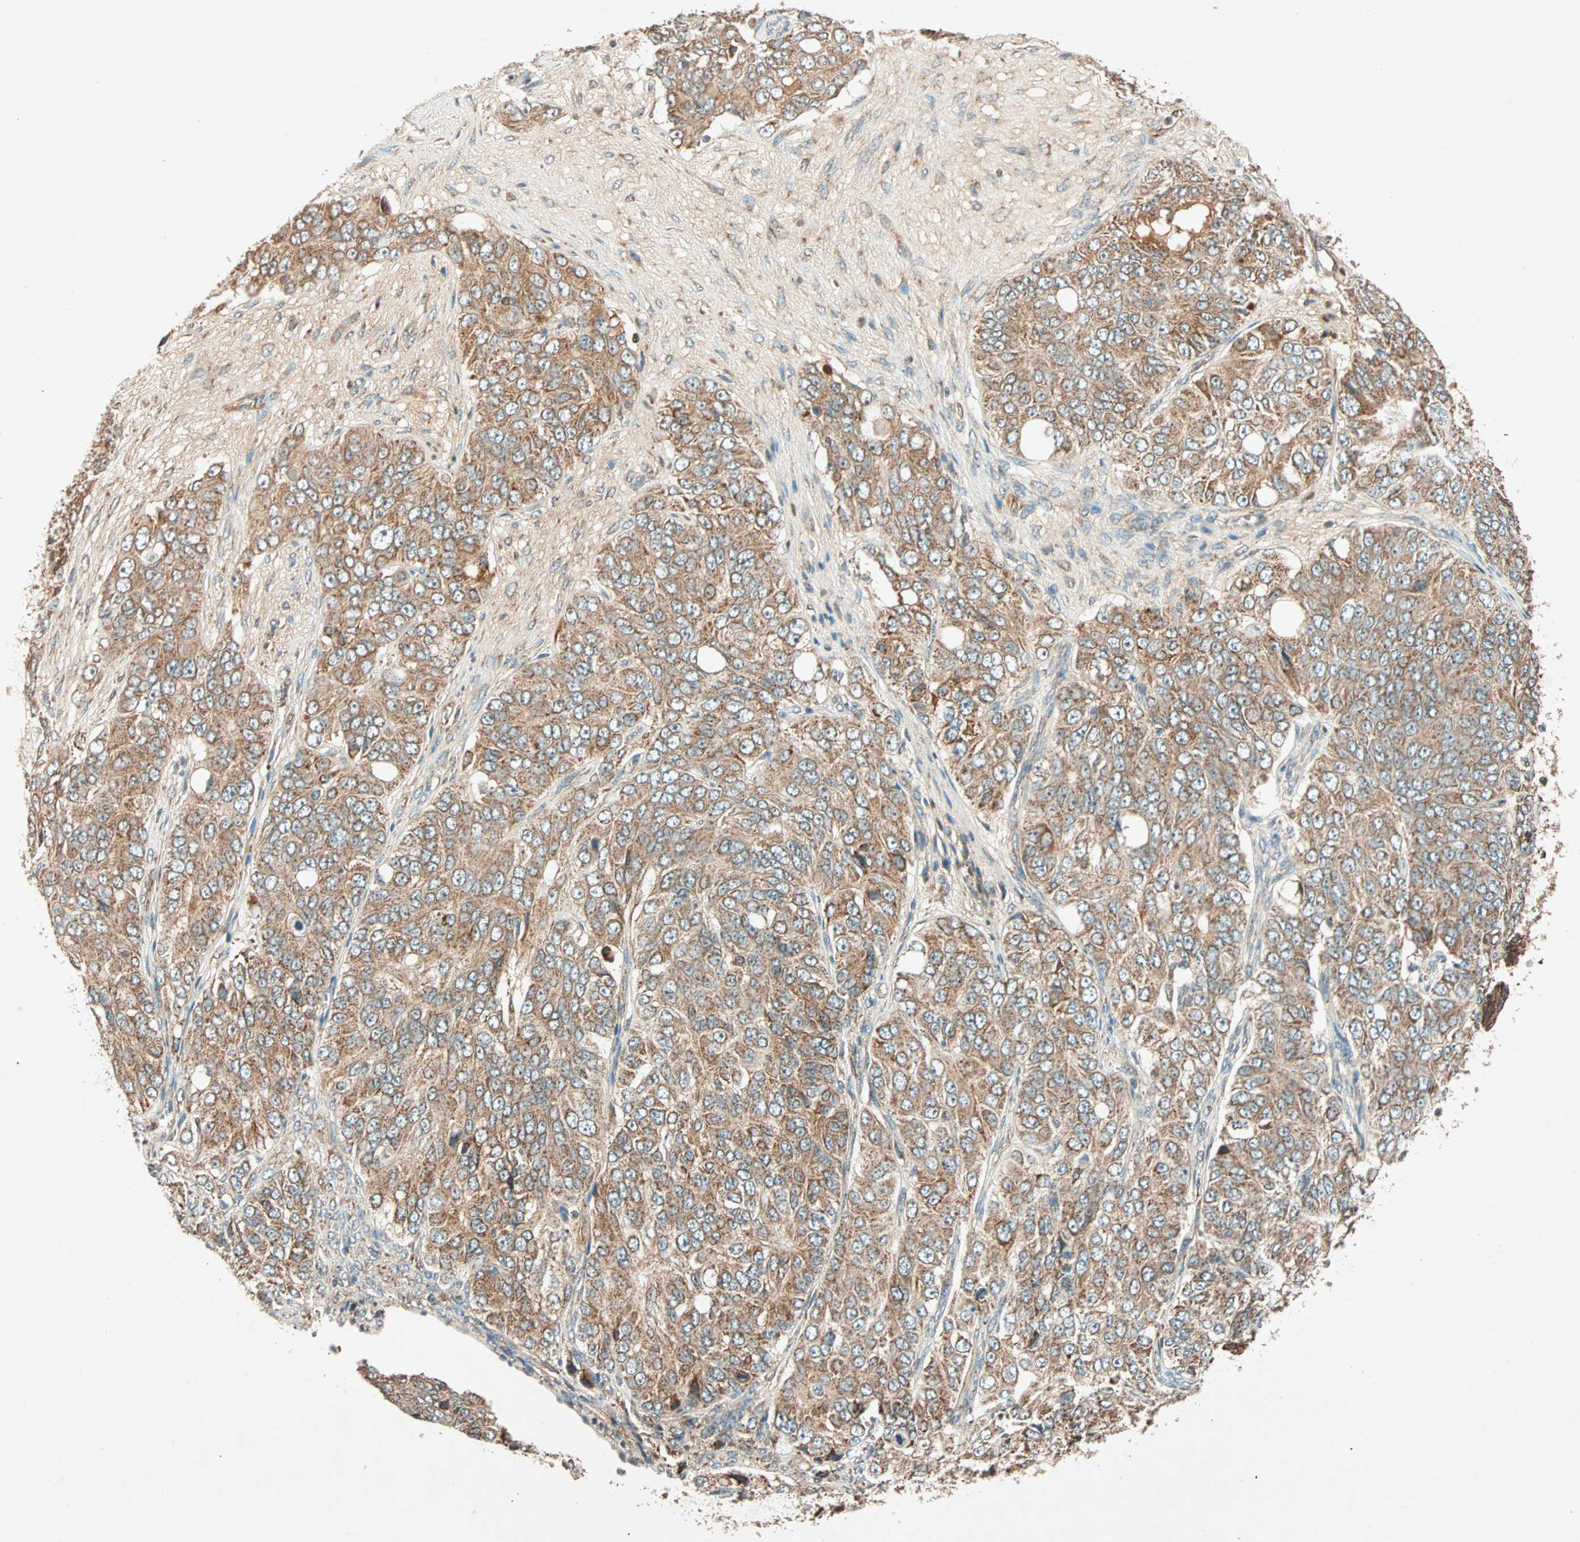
{"staining": {"intensity": "moderate", "quantity": ">75%", "location": "cytoplasmic/membranous"}, "tissue": "ovarian cancer", "cell_type": "Tumor cells", "image_type": "cancer", "snomed": [{"axis": "morphology", "description": "Carcinoma, endometroid"}, {"axis": "topography", "description": "Ovary"}], "caption": "Protein staining of endometroid carcinoma (ovarian) tissue shows moderate cytoplasmic/membranous staining in about >75% of tumor cells.", "gene": "MAPK1", "patient": {"sex": "female", "age": 51}}